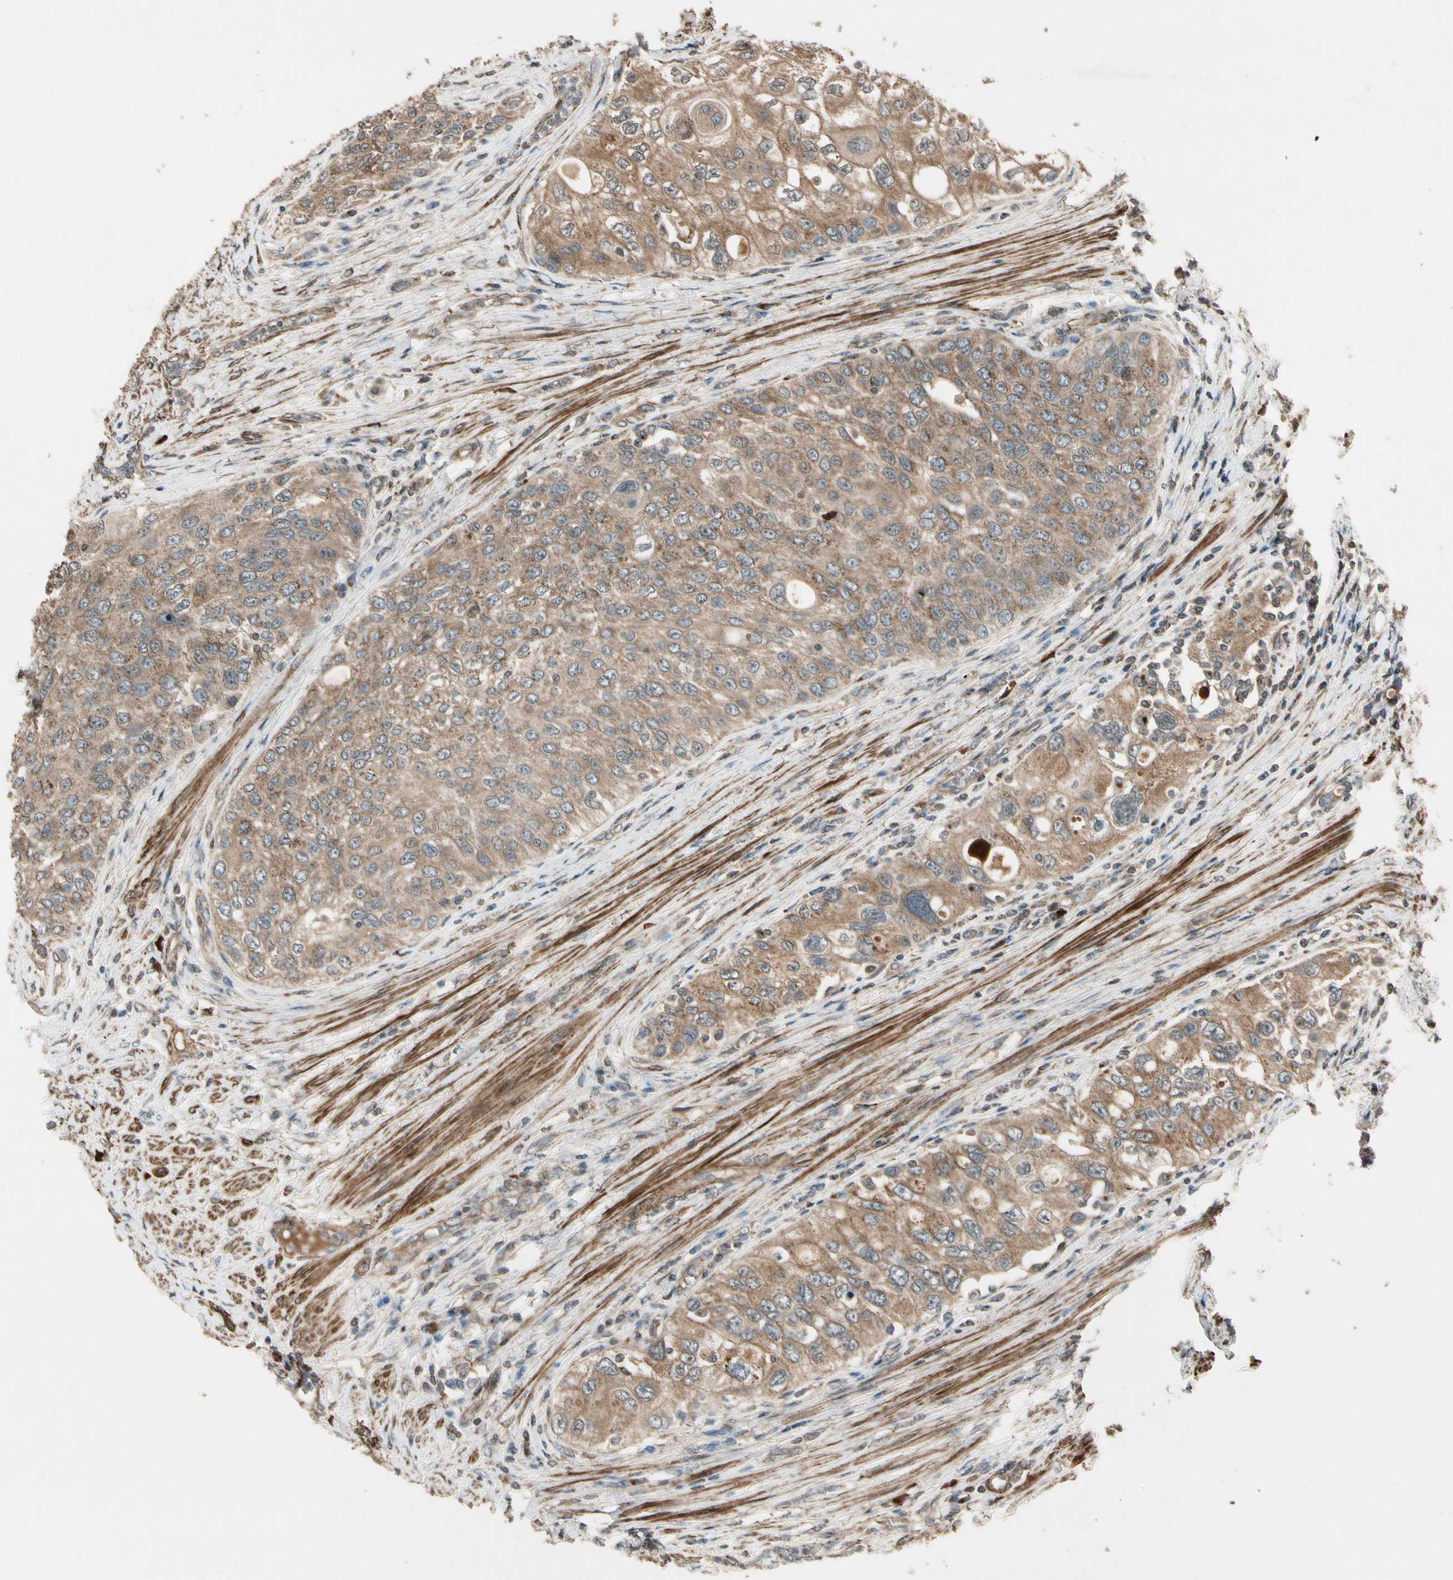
{"staining": {"intensity": "moderate", "quantity": ">75%", "location": "cytoplasmic/membranous"}, "tissue": "urothelial cancer", "cell_type": "Tumor cells", "image_type": "cancer", "snomed": [{"axis": "morphology", "description": "Urothelial carcinoma, High grade"}, {"axis": "topography", "description": "Urinary bladder"}], "caption": "Immunohistochemistry micrograph of neoplastic tissue: high-grade urothelial carcinoma stained using immunohistochemistry (IHC) displays medium levels of moderate protein expression localized specifically in the cytoplasmic/membranous of tumor cells, appearing as a cytoplasmic/membranous brown color.", "gene": "GCK", "patient": {"sex": "female", "age": 56}}